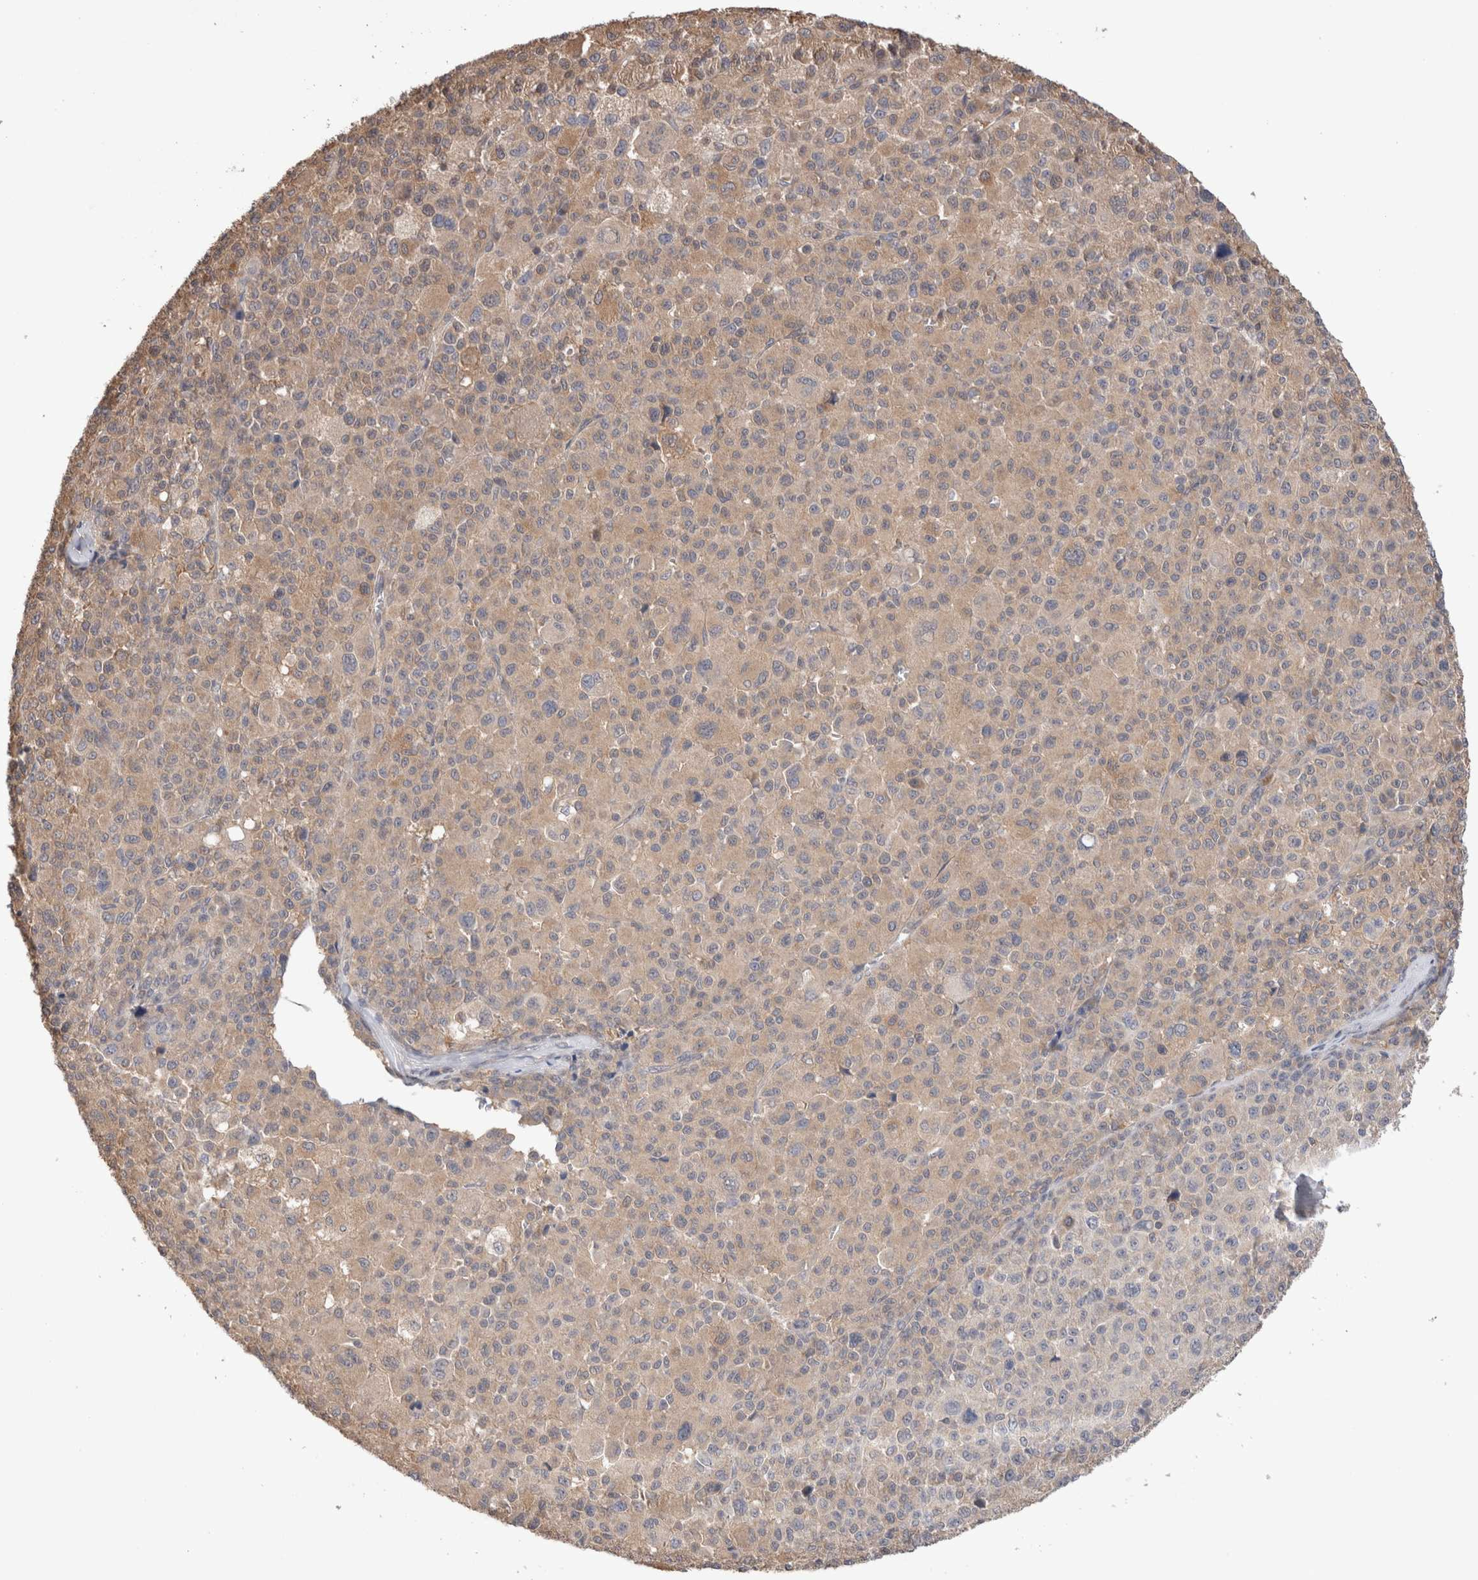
{"staining": {"intensity": "weak", "quantity": "25%-75%", "location": "cytoplasmic/membranous"}, "tissue": "melanoma", "cell_type": "Tumor cells", "image_type": "cancer", "snomed": [{"axis": "morphology", "description": "Malignant melanoma, Metastatic site"}, {"axis": "topography", "description": "Skin"}], "caption": "Immunohistochemical staining of human melanoma demonstrates low levels of weak cytoplasmic/membranous staining in approximately 25%-75% of tumor cells.", "gene": "OTOR", "patient": {"sex": "female", "age": 74}}